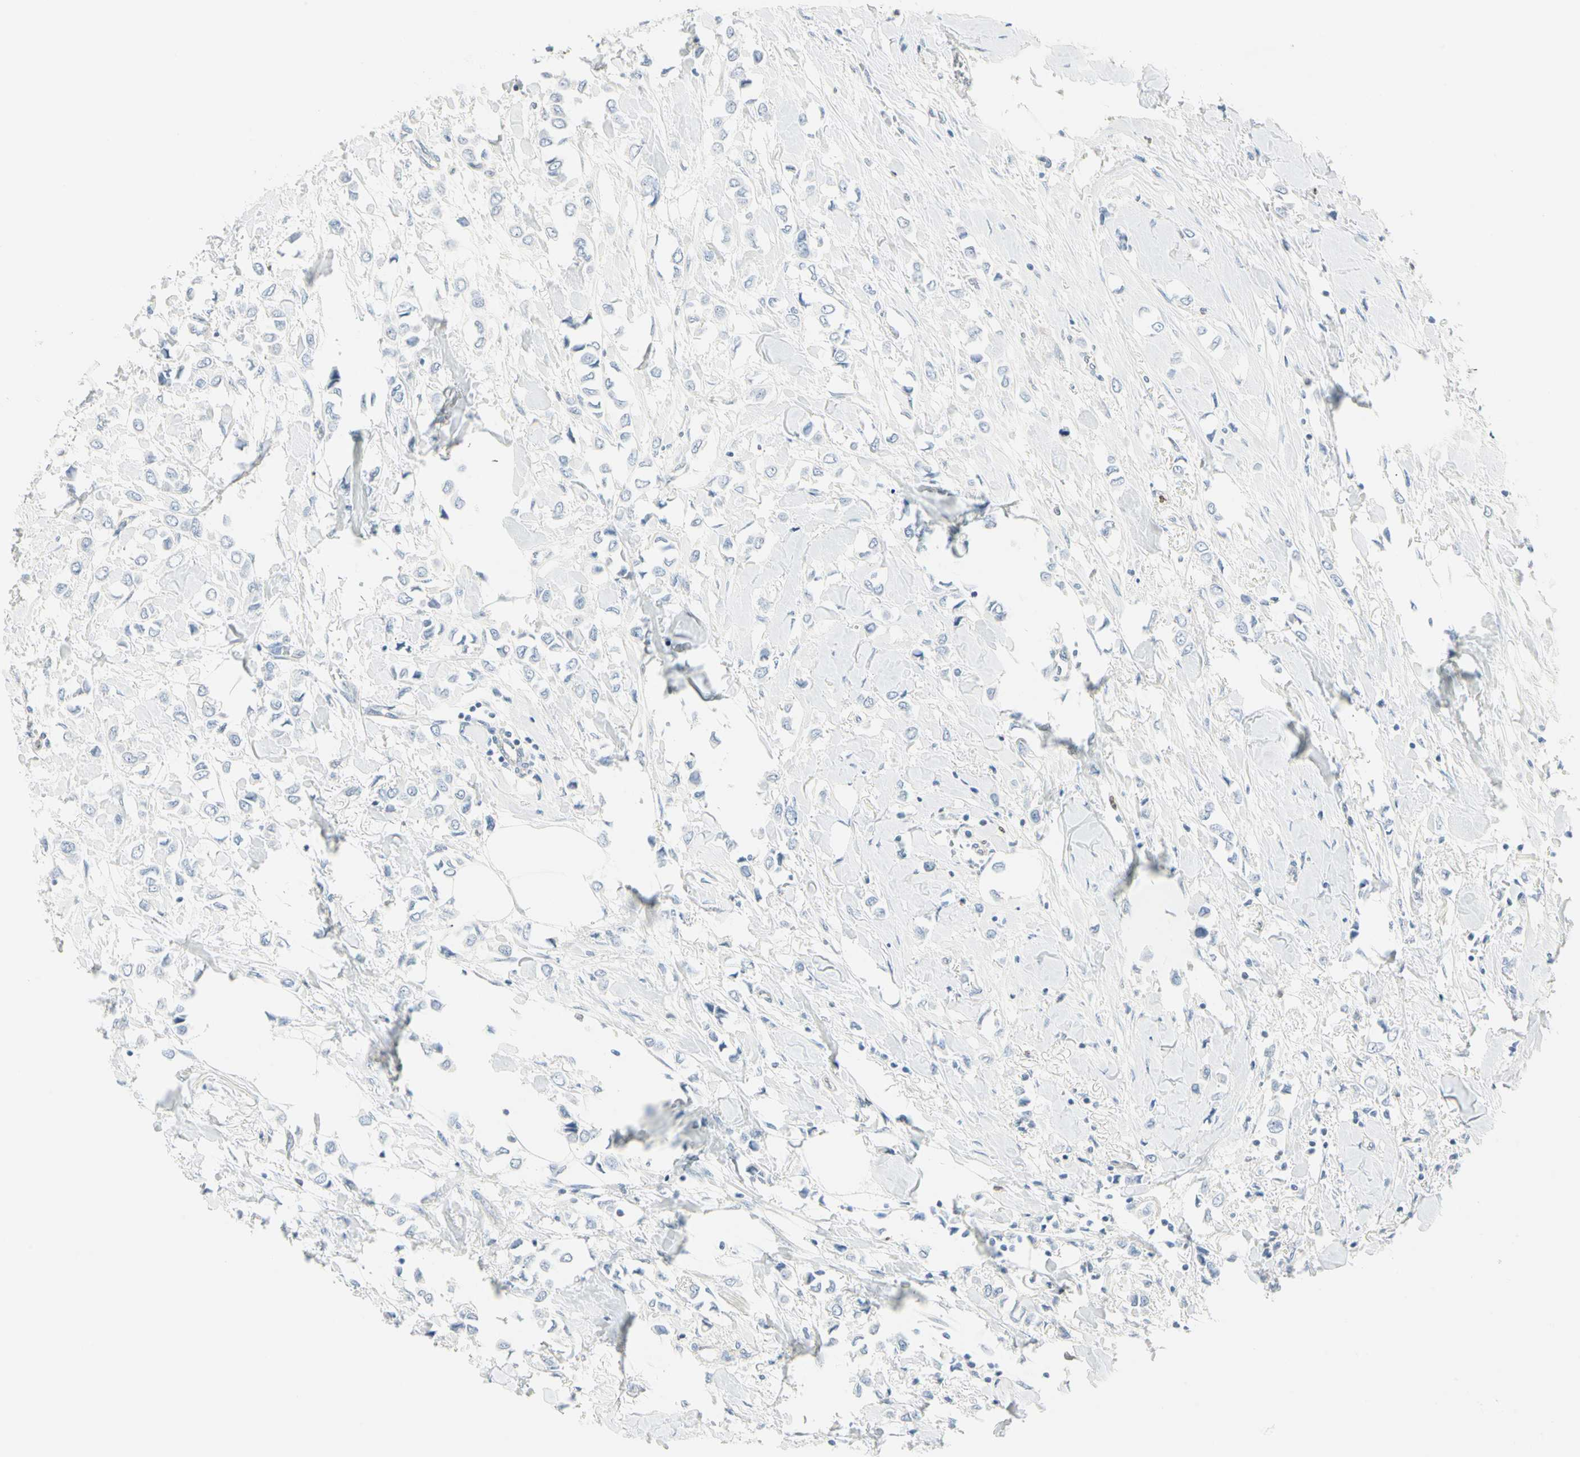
{"staining": {"intensity": "negative", "quantity": "none", "location": "none"}, "tissue": "breast cancer", "cell_type": "Tumor cells", "image_type": "cancer", "snomed": [{"axis": "morphology", "description": "Lobular carcinoma"}, {"axis": "topography", "description": "Breast"}], "caption": "Immunohistochemical staining of human breast cancer (lobular carcinoma) shows no significant expression in tumor cells. The staining was performed using DAB (3,3'-diaminobenzidine) to visualize the protein expression in brown, while the nuclei were stained in blue with hematoxylin (Magnification: 20x).", "gene": "MLLT10", "patient": {"sex": "female", "age": 51}}